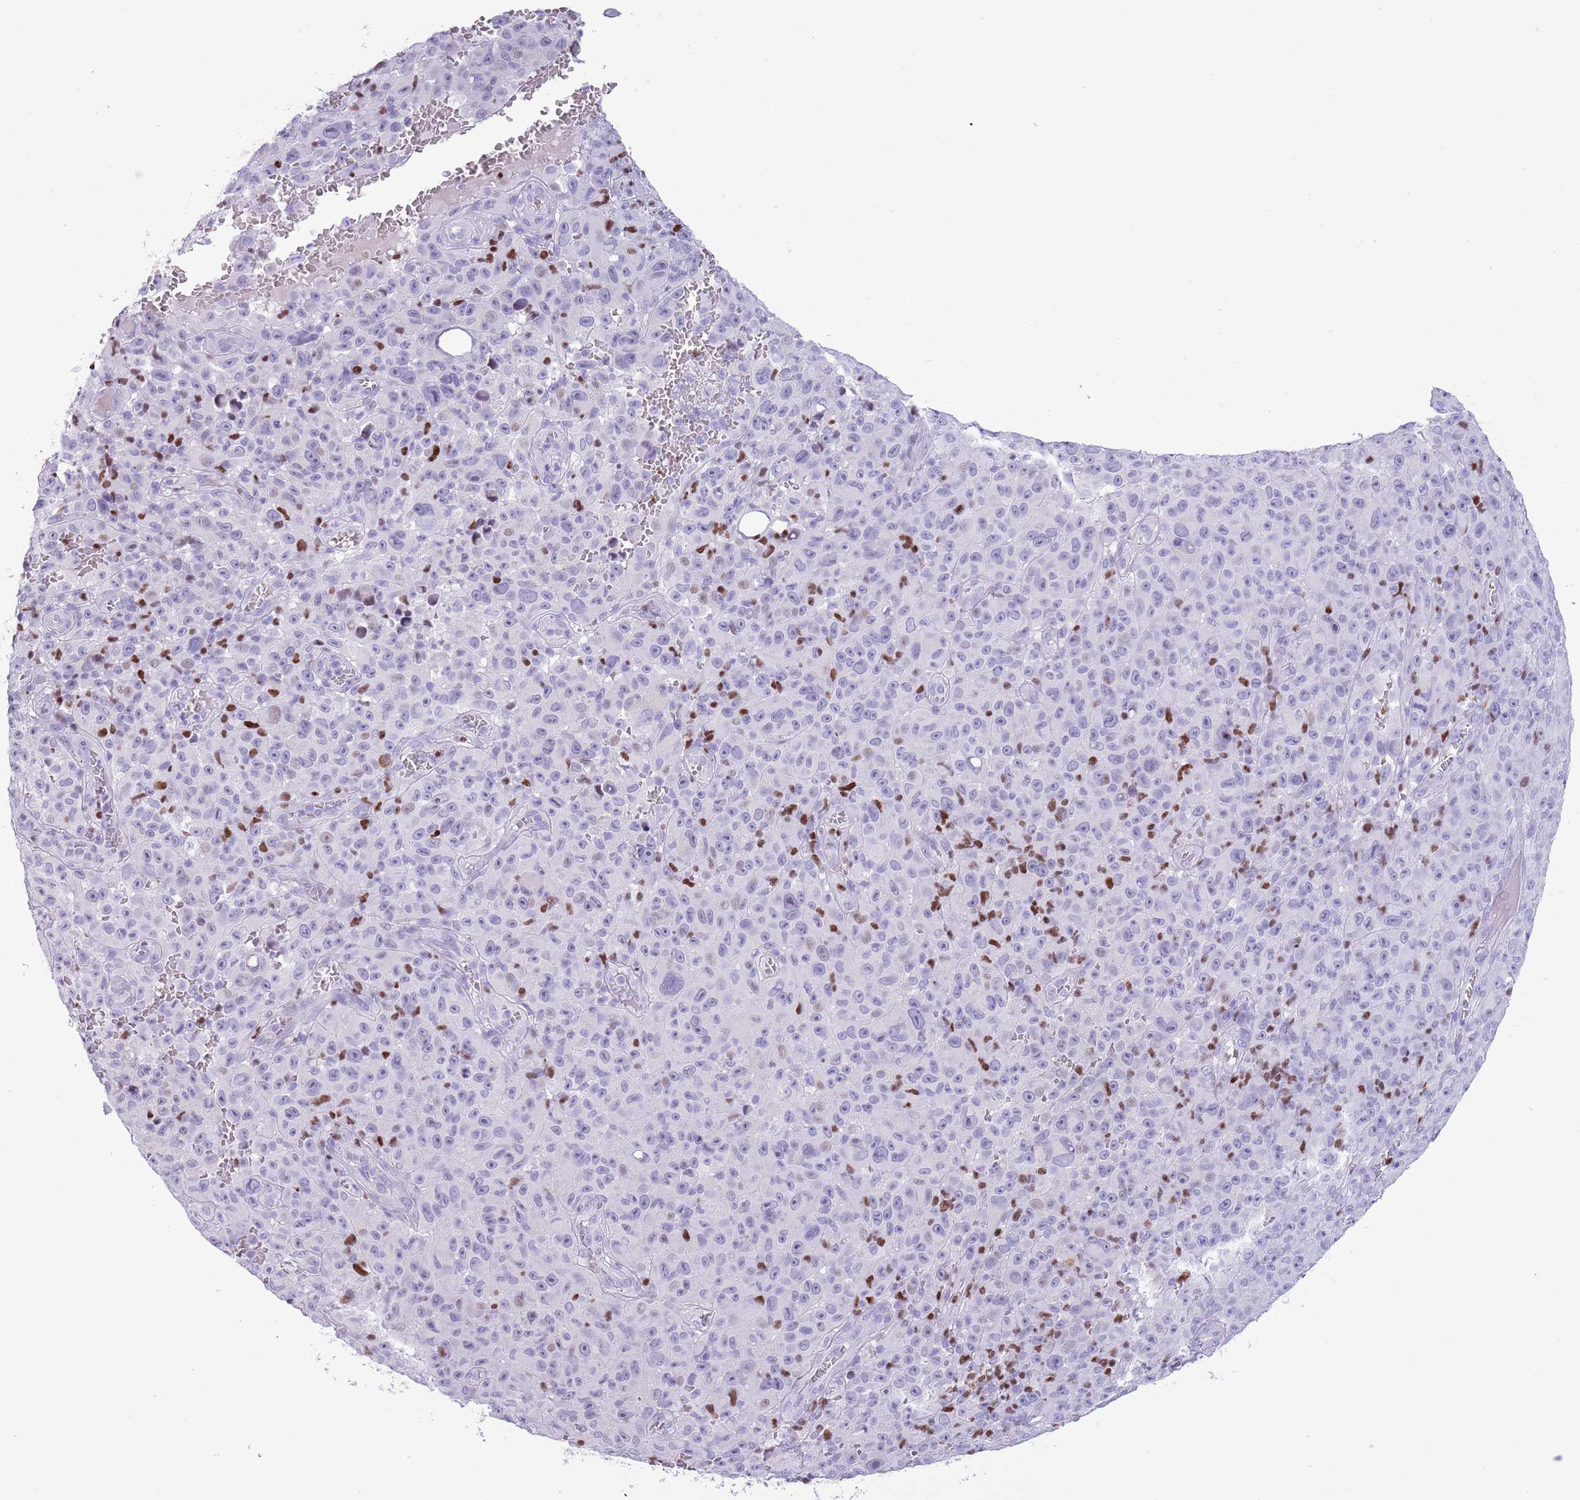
{"staining": {"intensity": "negative", "quantity": "none", "location": "none"}, "tissue": "melanoma", "cell_type": "Tumor cells", "image_type": "cancer", "snomed": [{"axis": "morphology", "description": "Malignant melanoma, NOS"}, {"axis": "topography", "description": "Skin"}], "caption": "An IHC histopathology image of malignant melanoma is shown. There is no staining in tumor cells of malignant melanoma.", "gene": "BCL11B", "patient": {"sex": "female", "age": 82}}